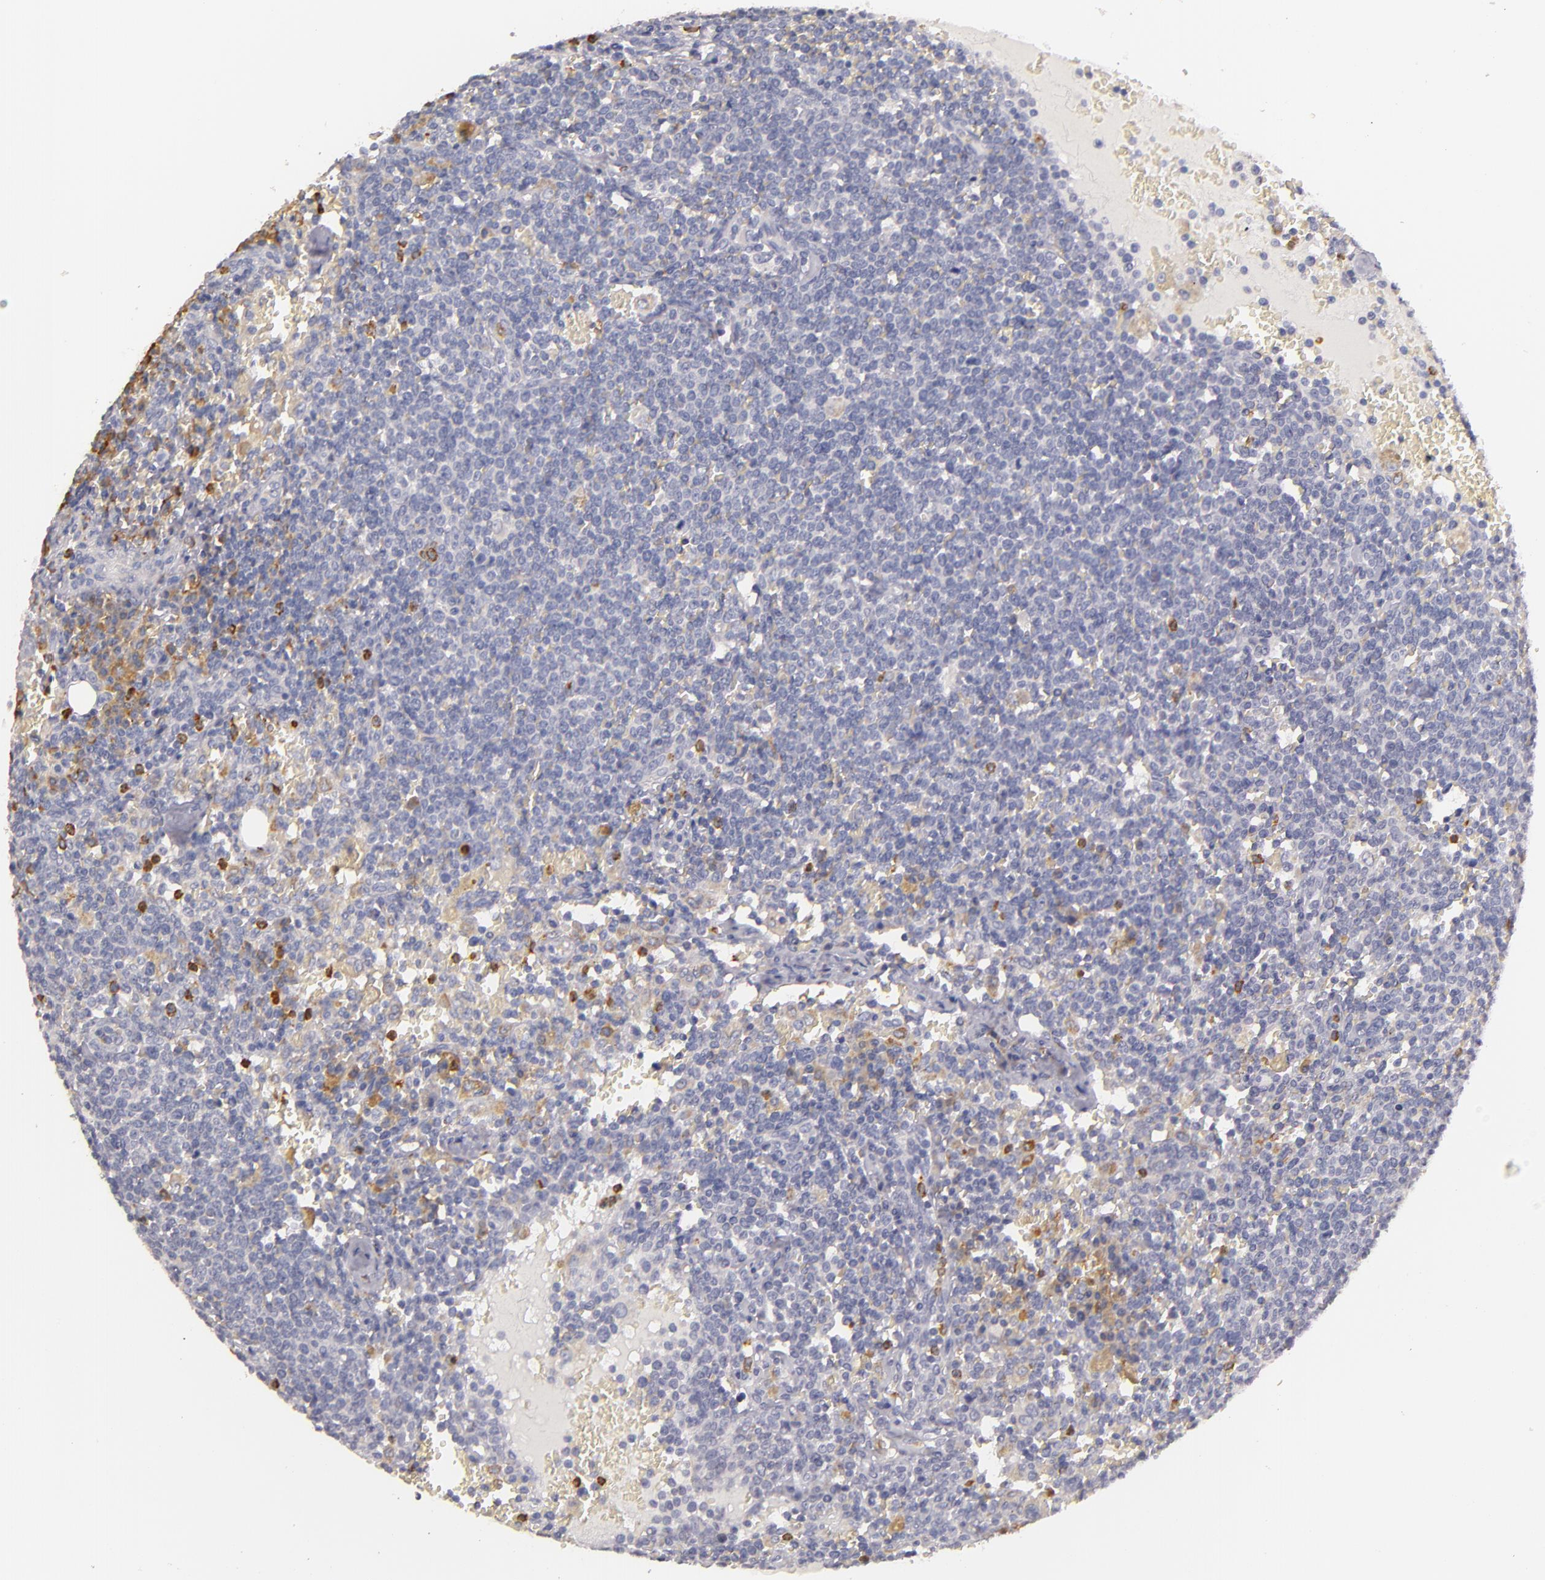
{"staining": {"intensity": "moderate", "quantity": "<25%", "location": "cytoplasmic/membranous"}, "tissue": "lymphoma", "cell_type": "Tumor cells", "image_type": "cancer", "snomed": [{"axis": "morphology", "description": "Malignant lymphoma, non-Hodgkin's type, High grade"}, {"axis": "topography", "description": "Lymph node"}], "caption": "Malignant lymphoma, non-Hodgkin's type (high-grade) stained with immunohistochemistry (IHC) reveals moderate cytoplasmic/membranous staining in about <25% of tumor cells.", "gene": "TLR8", "patient": {"sex": "female", "age": 76}}